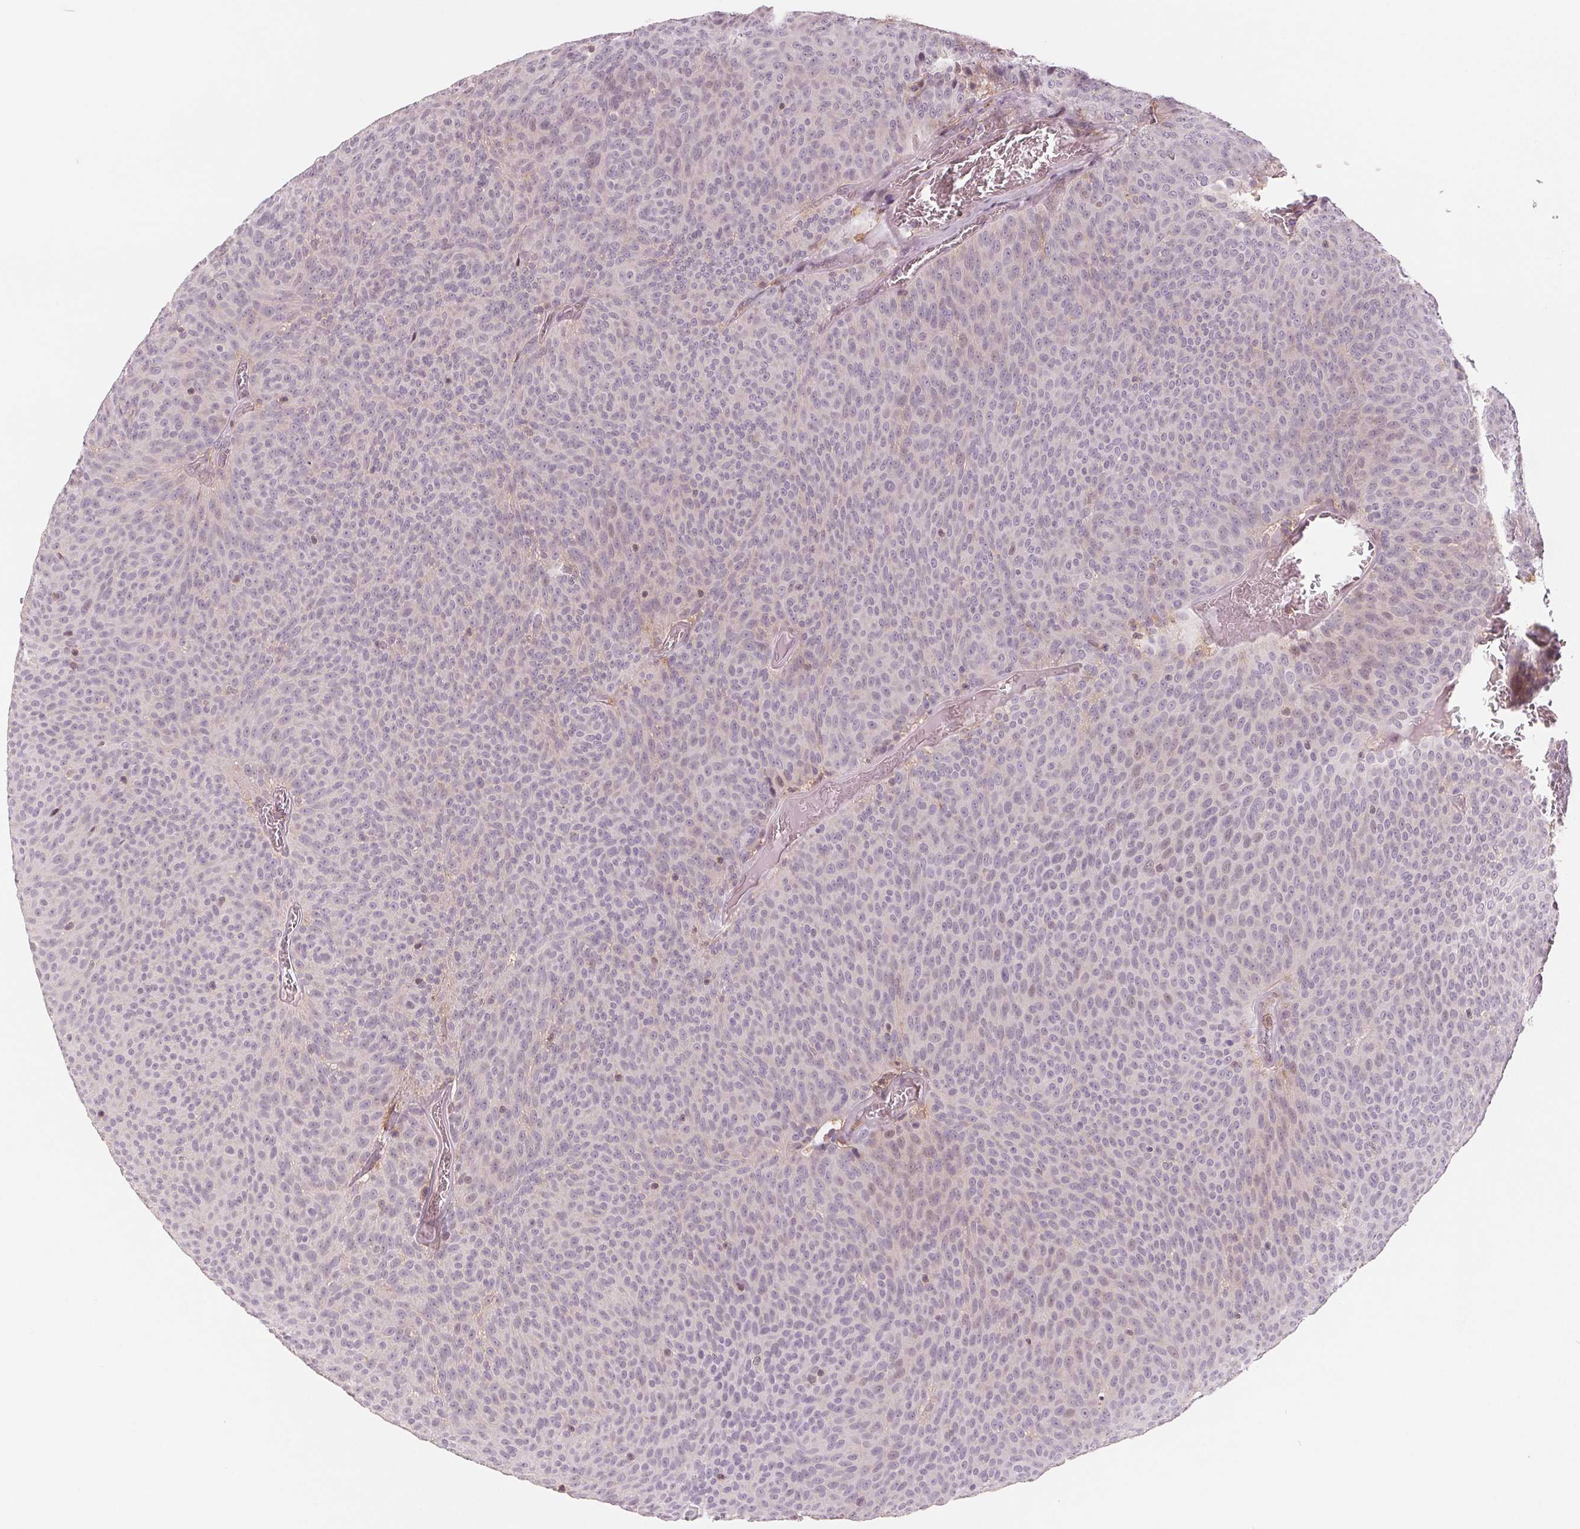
{"staining": {"intensity": "negative", "quantity": "none", "location": "none"}, "tissue": "urothelial cancer", "cell_type": "Tumor cells", "image_type": "cancer", "snomed": [{"axis": "morphology", "description": "Urothelial carcinoma, Low grade"}, {"axis": "topography", "description": "Urinary bladder"}], "caption": "This is an immunohistochemistry (IHC) histopathology image of human urothelial cancer. There is no positivity in tumor cells.", "gene": "IL9R", "patient": {"sex": "male", "age": 77}}